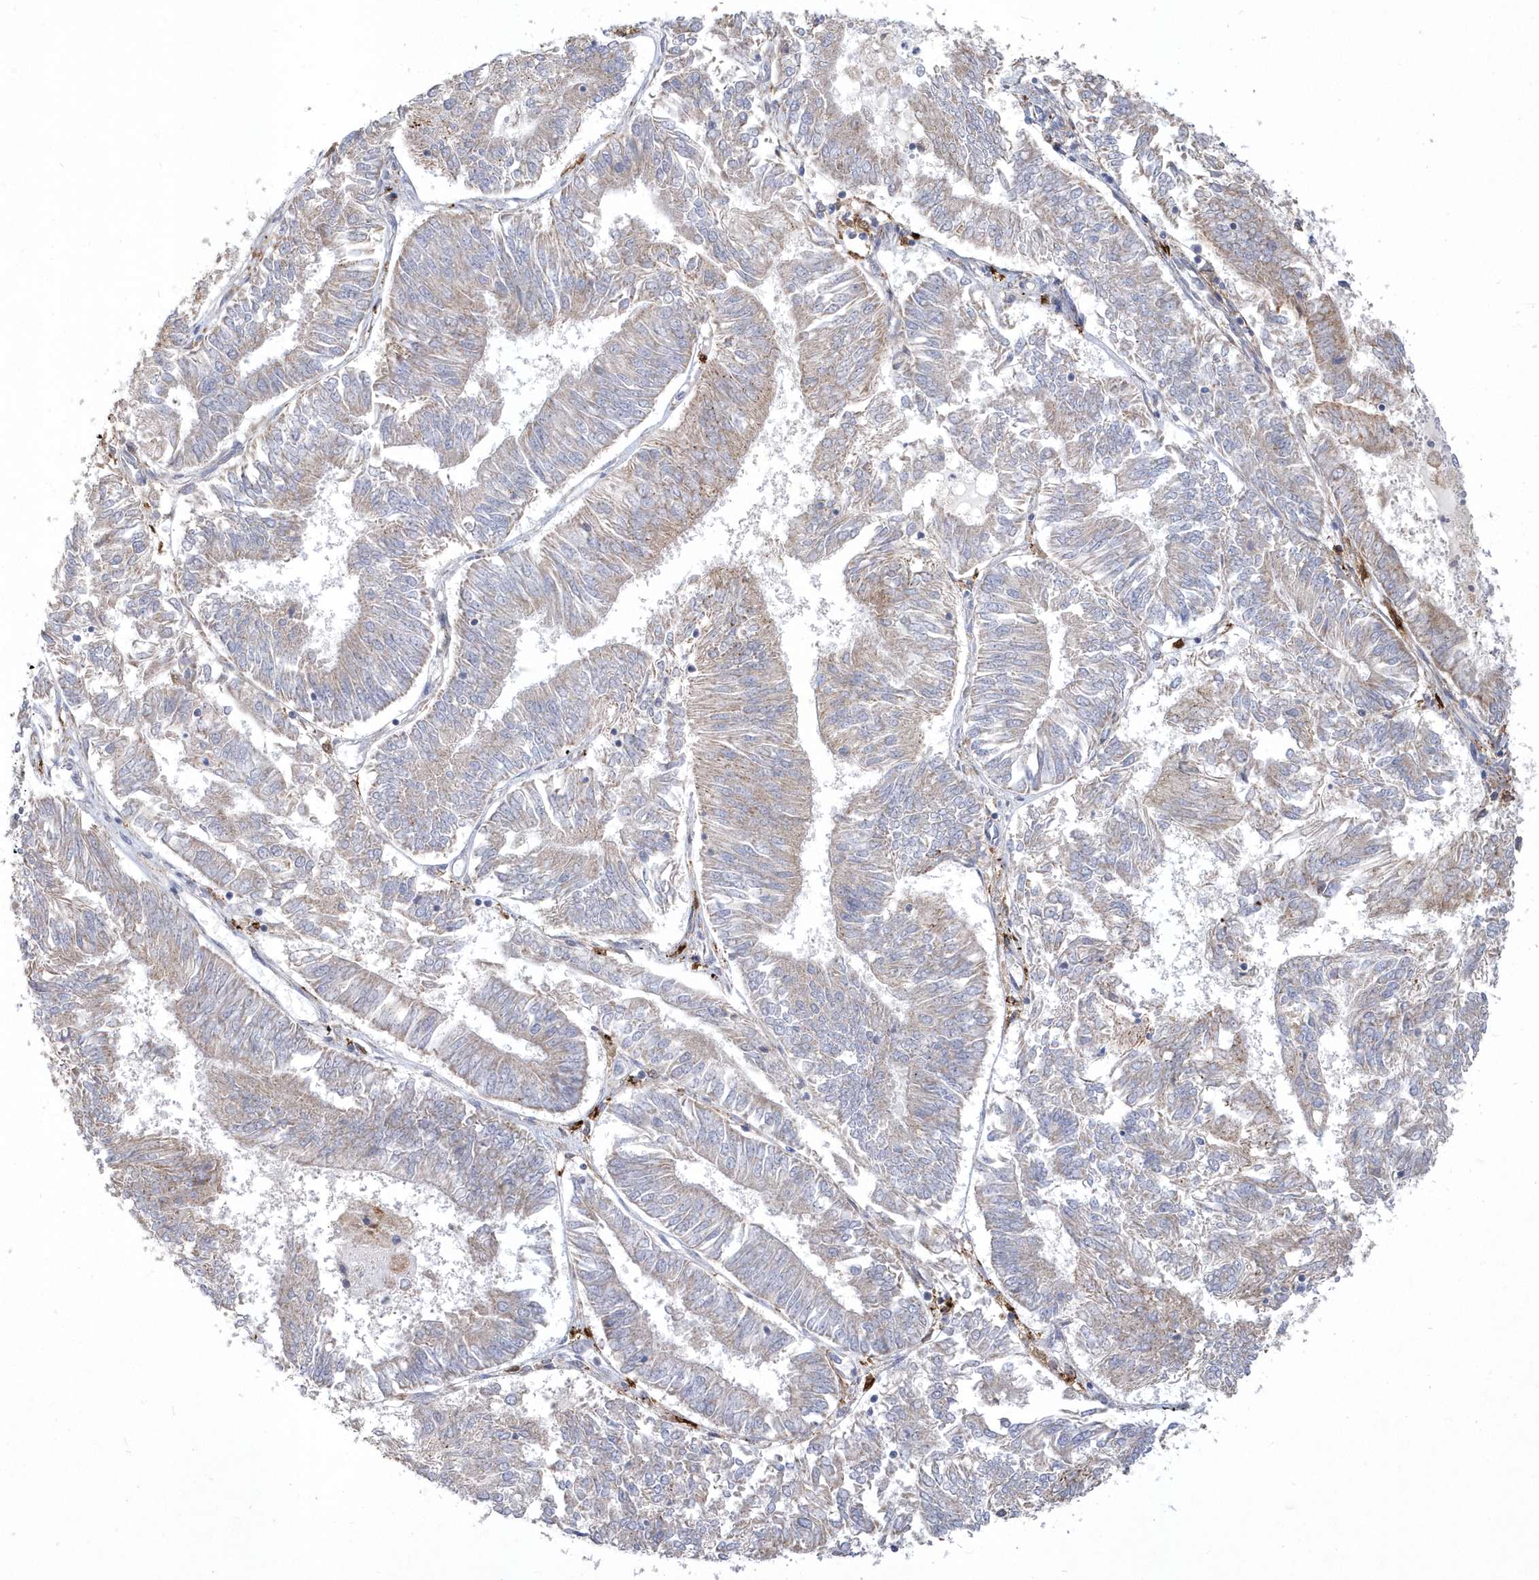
{"staining": {"intensity": "weak", "quantity": "<25%", "location": "cytoplasmic/membranous"}, "tissue": "endometrial cancer", "cell_type": "Tumor cells", "image_type": "cancer", "snomed": [{"axis": "morphology", "description": "Adenocarcinoma, NOS"}, {"axis": "topography", "description": "Endometrium"}], "caption": "An IHC photomicrograph of endometrial cancer (adenocarcinoma) is shown. There is no staining in tumor cells of endometrial cancer (adenocarcinoma).", "gene": "TSPEAR", "patient": {"sex": "female", "age": 58}}